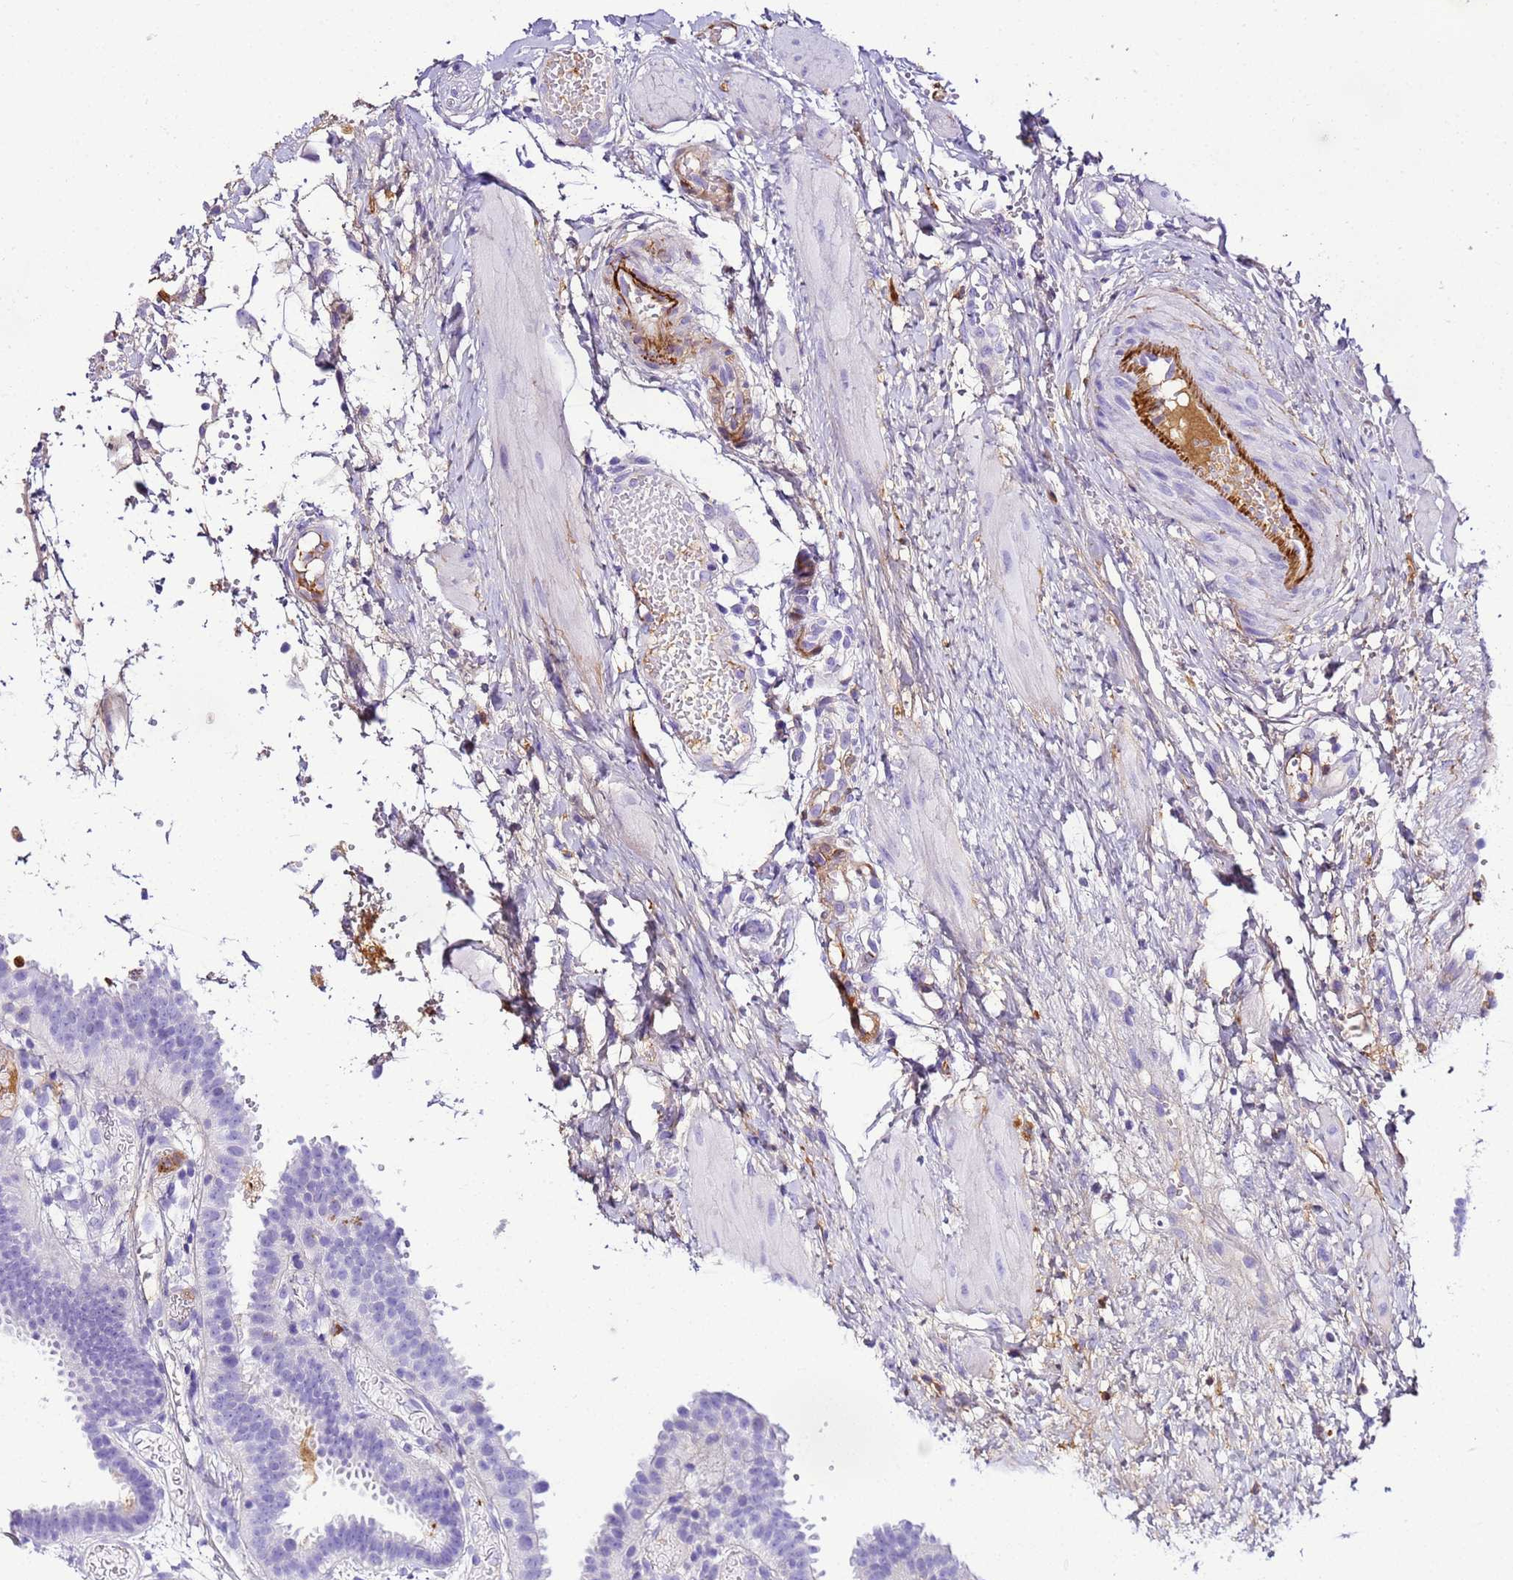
{"staining": {"intensity": "negative", "quantity": "none", "location": "none"}, "tissue": "fallopian tube", "cell_type": "Glandular cells", "image_type": "normal", "snomed": [{"axis": "morphology", "description": "Normal tissue, NOS"}, {"axis": "topography", "description": "Fallopian tube"}], "caption": "An image of human fallopian tube is negative for staining in glandular cells.", "gene": "CFHR1", "patient": {"sex": "female", "age": 37}}